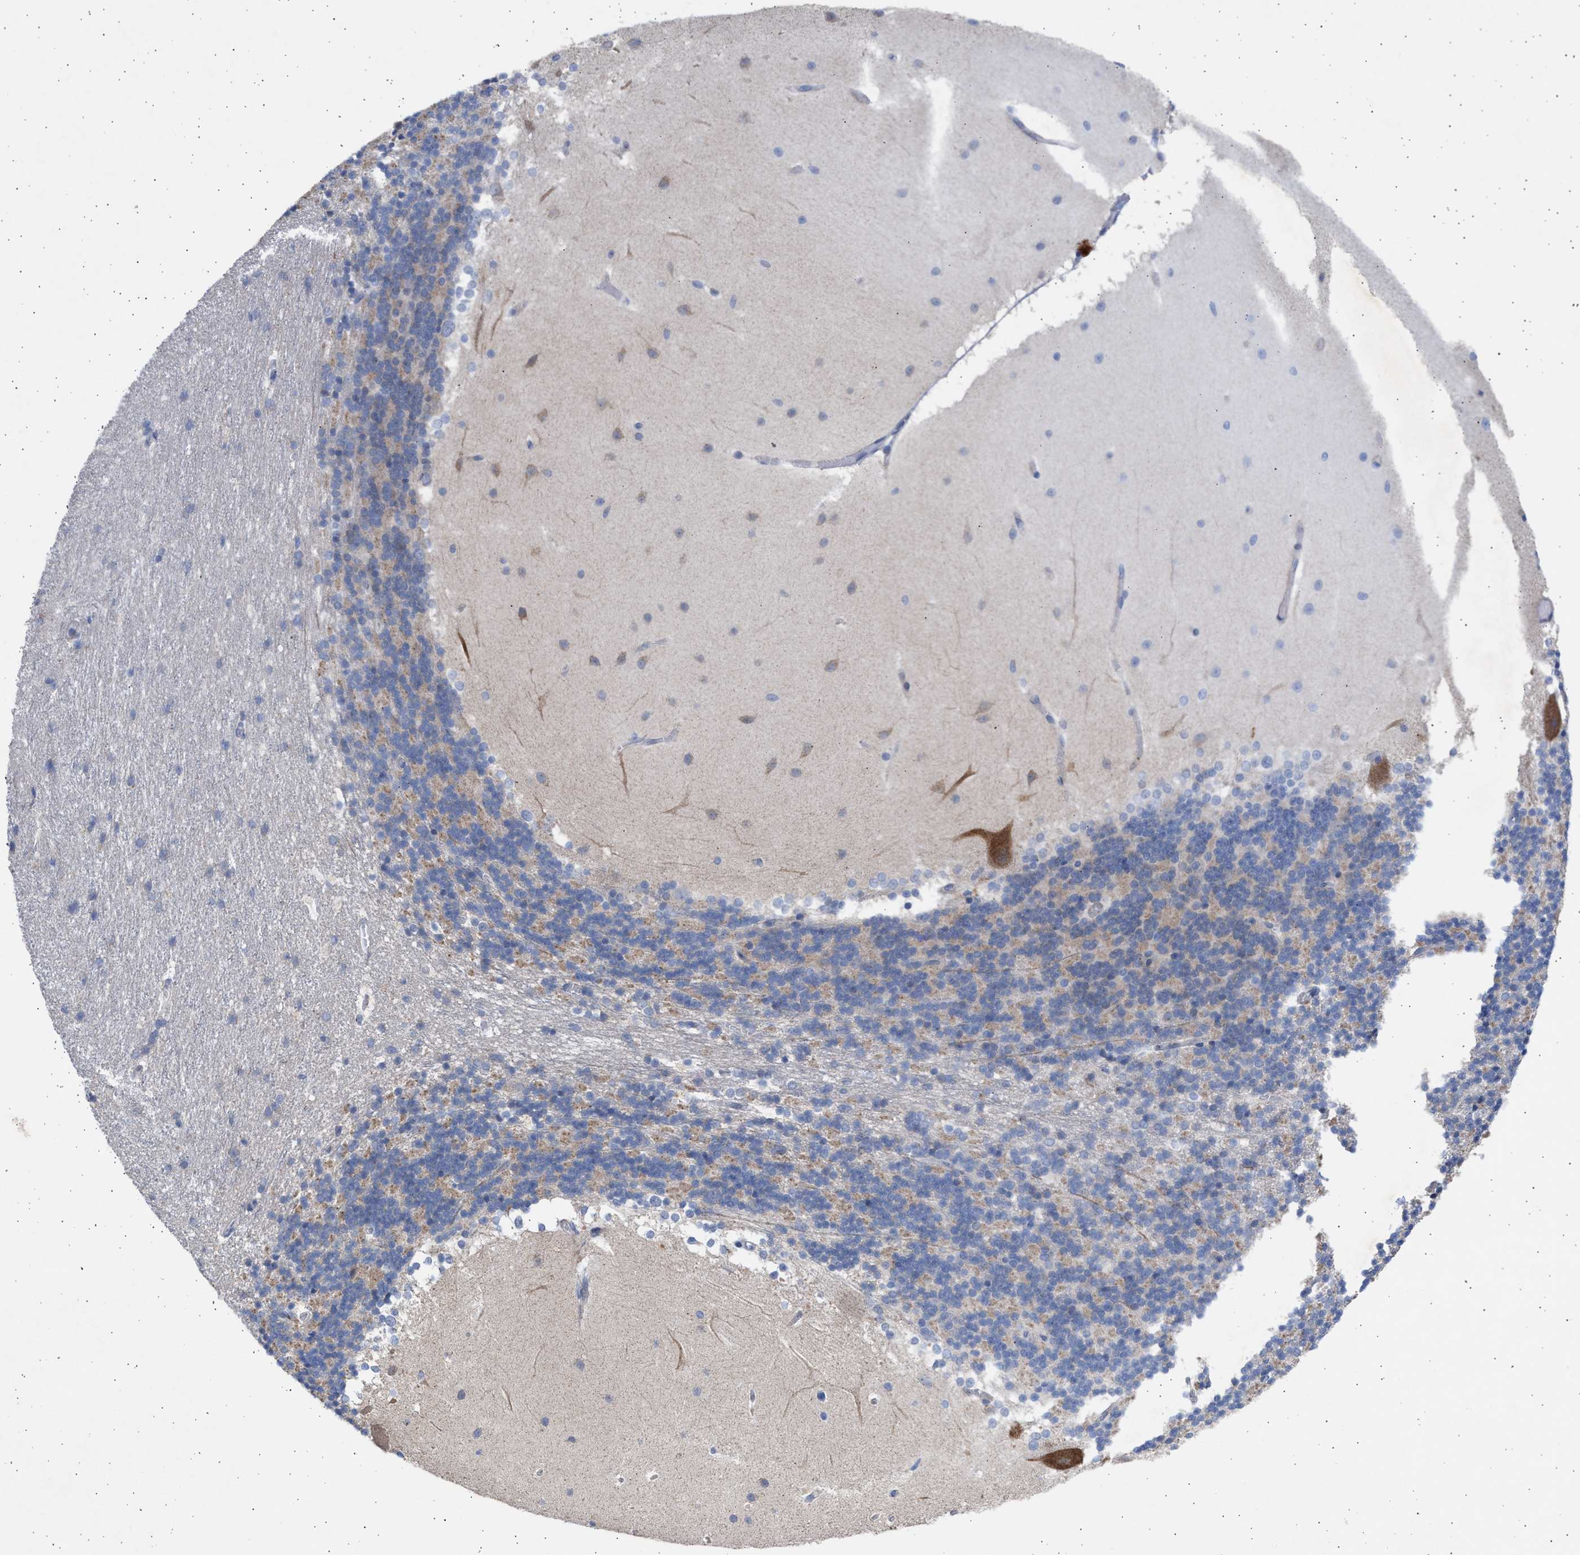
{"staining": {"intensity": "weak", "quantity": "<25%", "location": "cytoplasmic/membranous"}, "tissue": "cerebellum", "cell_type": "Cells in granular layer", "image_type": "normal", "snomed": [{"axis": "morphology", "description": "Normal tissue, NOS"}, {"axis": "topography", "description": "Cerebellum"}], "caption": "Immunohistochemistry (IHC) micrograph of benign cerebellum: human cerebellum stained with DAB reveals no significant protein staining in cells in granular layer.", "gene": "NBR1", "patient": {"sex": "female", "age": 19}}